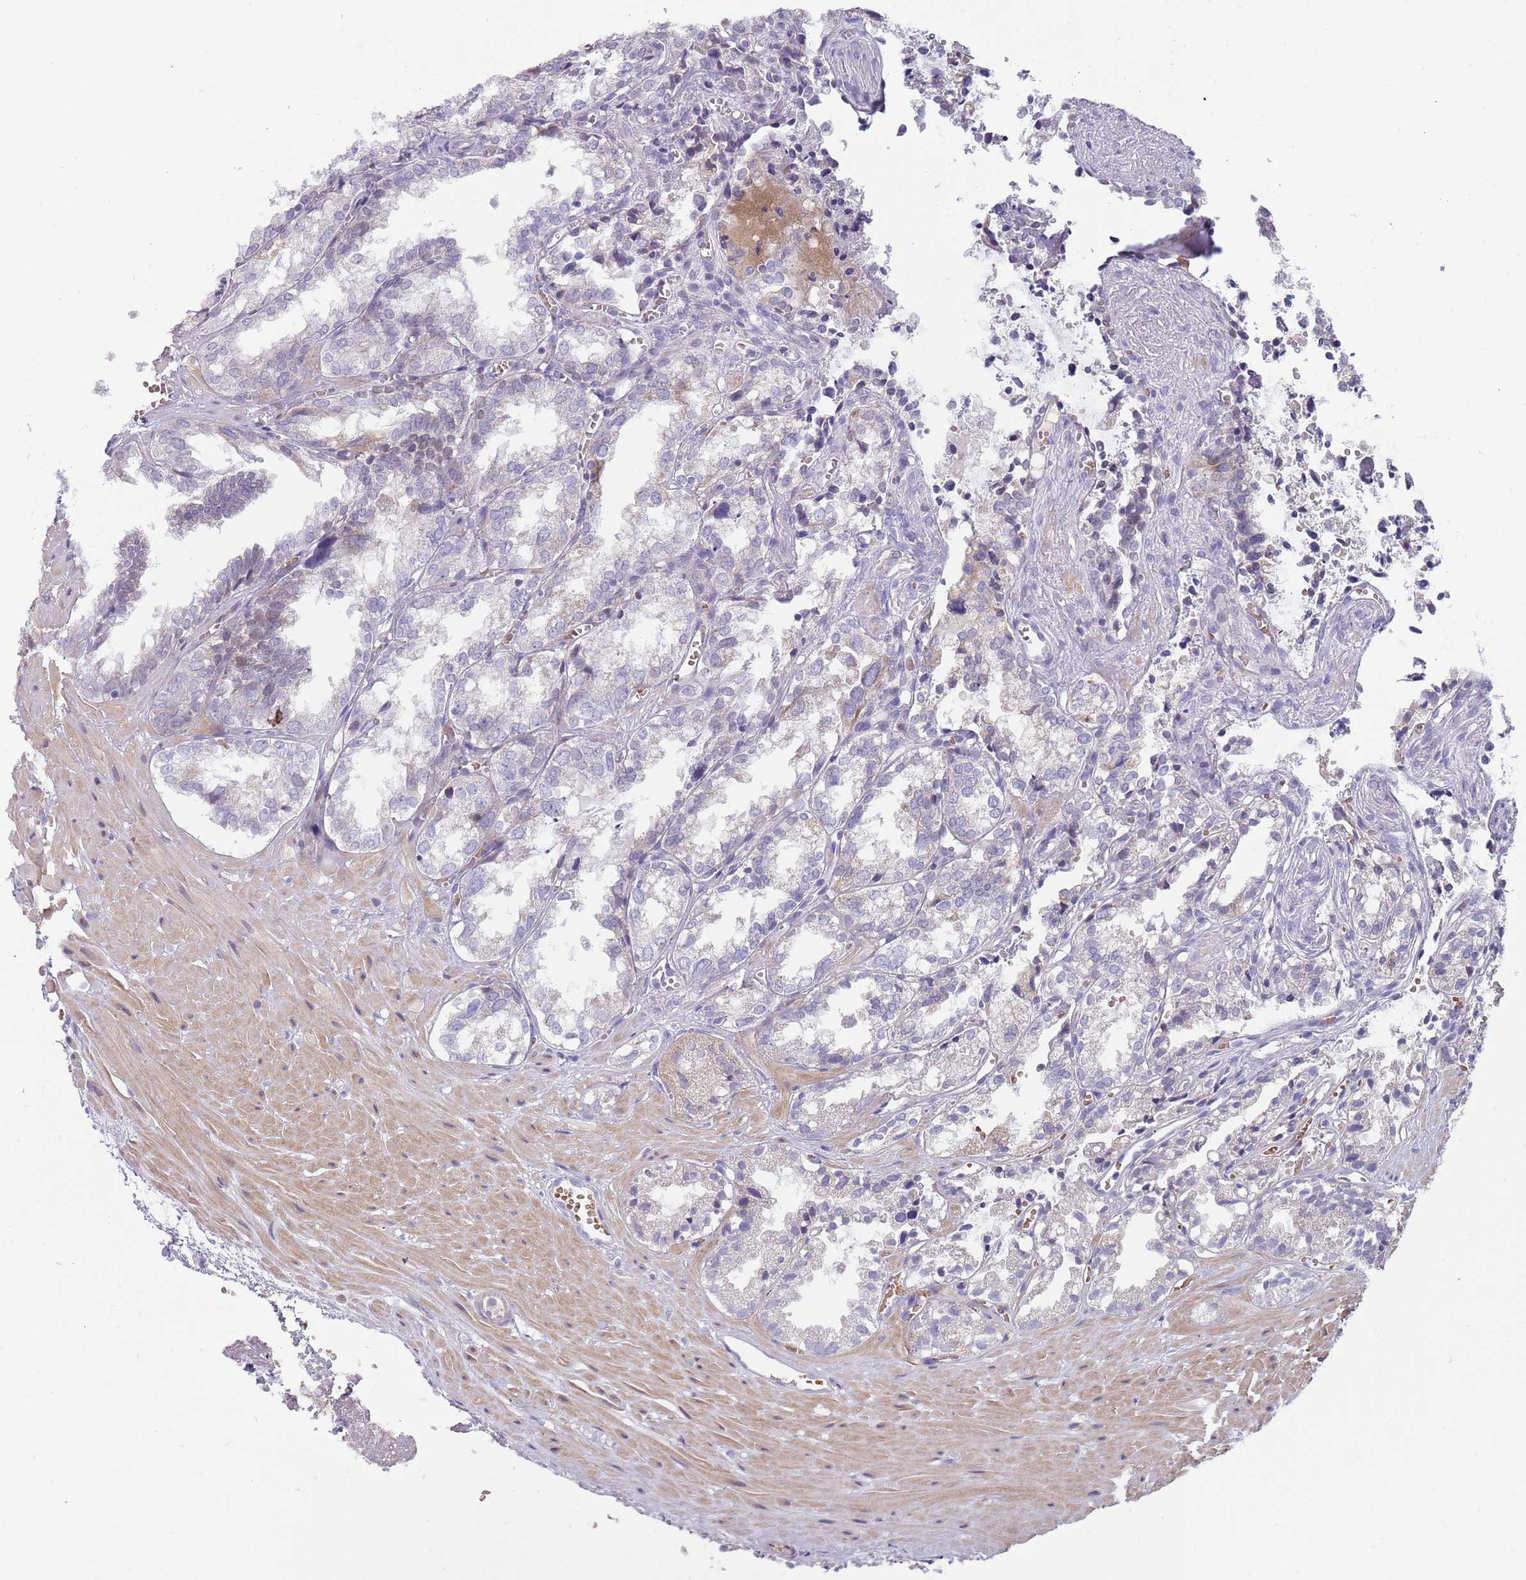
{"staining": {"intensity": "weak", "quantity": "25%-75%", "location": "cytoplasmic/membranous"}, "tissue": "seminal vesicle", "cell_type": "Glandular cells", "image_type": "normal", "snomed": [{"axis": "morphology", "description": "Normal tissue, NOS"}, {"axis": "topography", "description": "Prostate"}, {"axis": "topography", "description": "Seminal veicle"}], "caption": "This micrograph reveals immunohistochemistry staining of normal seminal vesicle, with low weak cytoplasmic/membranous staining in about 25%-75% of glandular cells.", "gene": "PRAC1", "patient": {"sex": "male", "age": 51}}